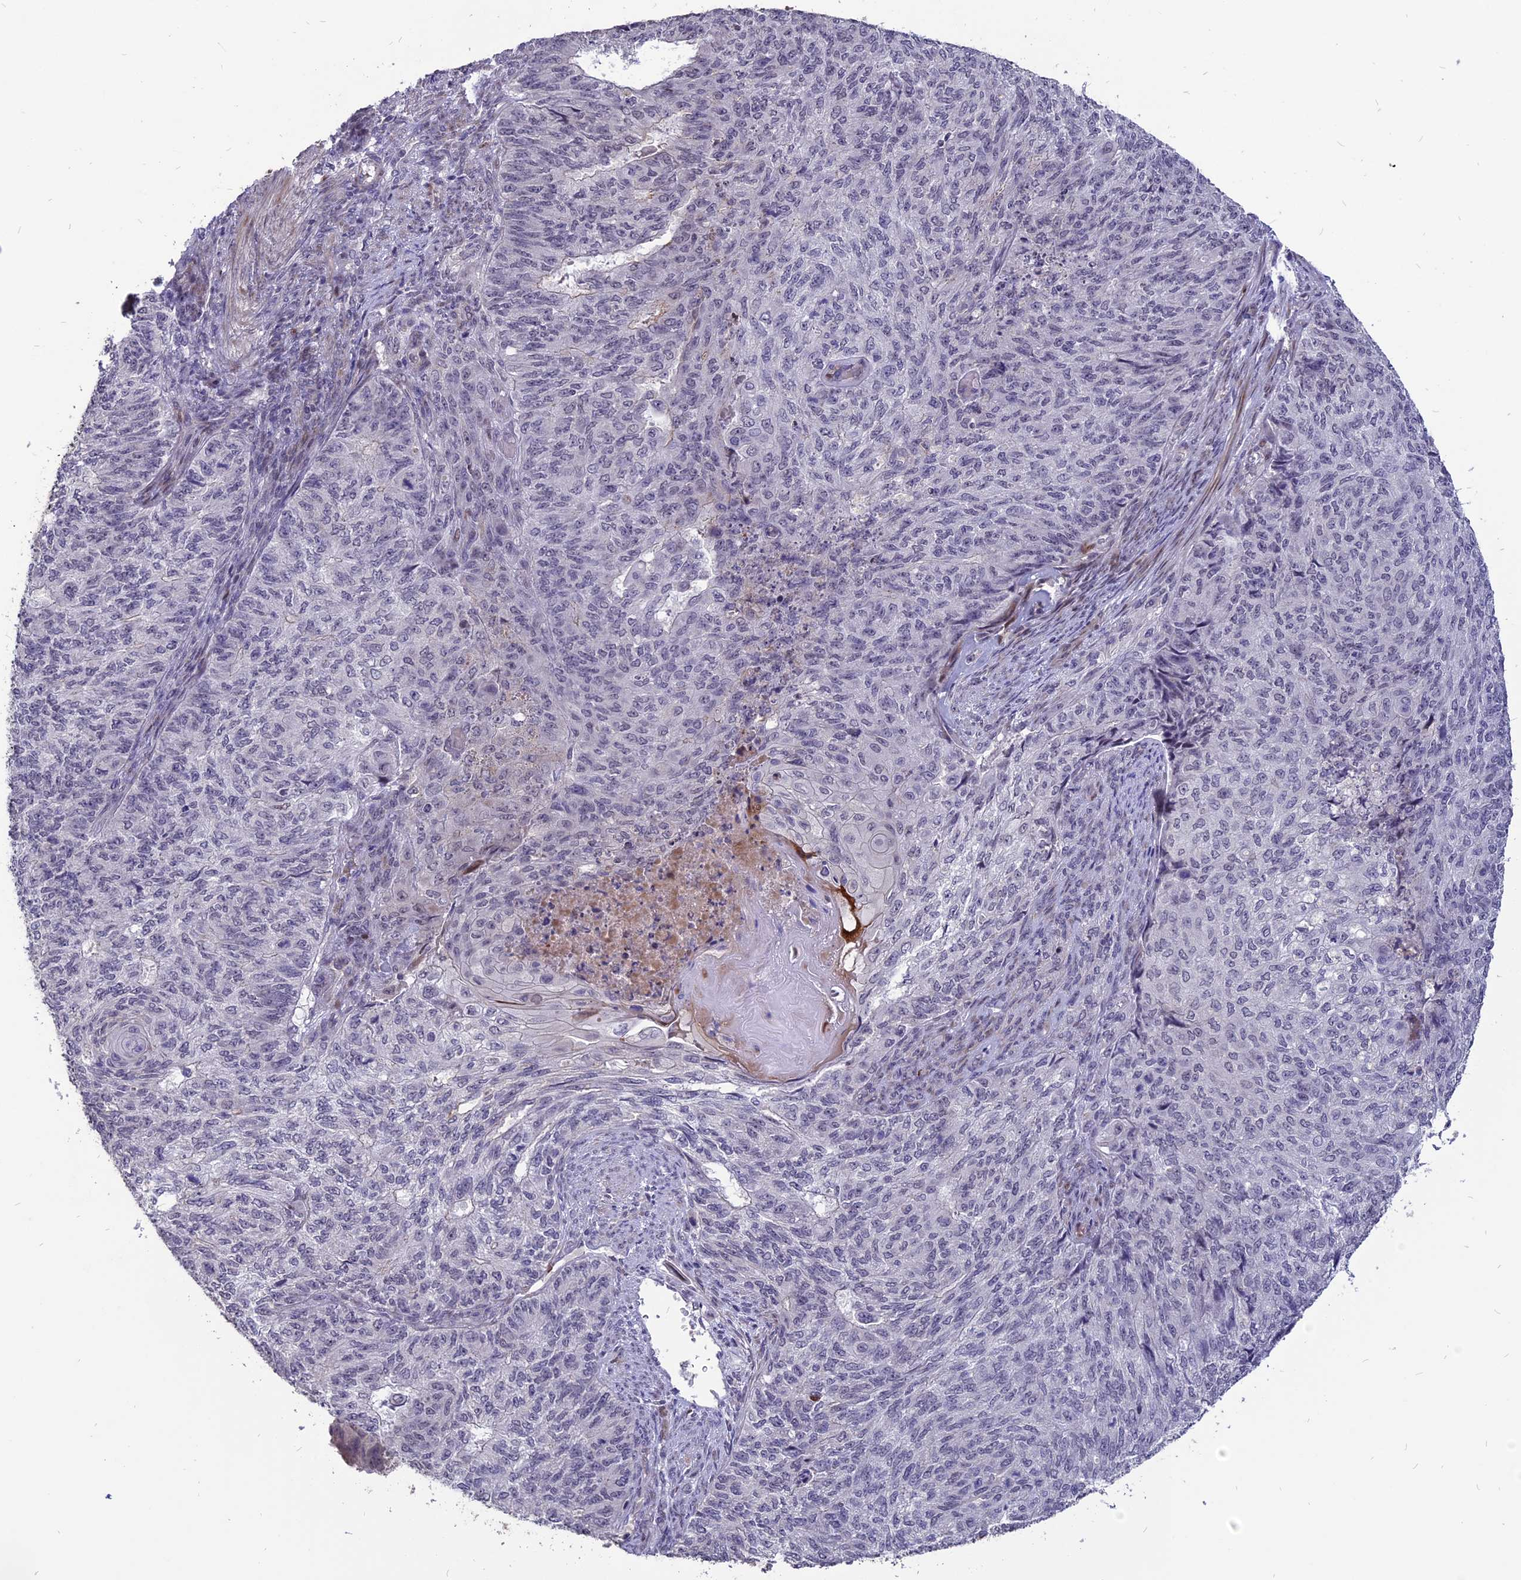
{"staining": {"intensity": "negative", "quantity": "none", "location": "none"}, "tissue": "endometrial cancer", "cell_type": "Tumor cells", "image_type": "cancer", "snomed": [{"axis": "morphology", "description": "Adenocarcinoma, NOS"}, {"axis": "topography", "description": "Endometrium"}], "caption": "Immunohistochemical staining of endometrial cancer (adenocarcinoma) demonstrates no significant expression in tumor cells.", "gene": "TMEM263", "patient": {"sex": "female", "age": 32}}